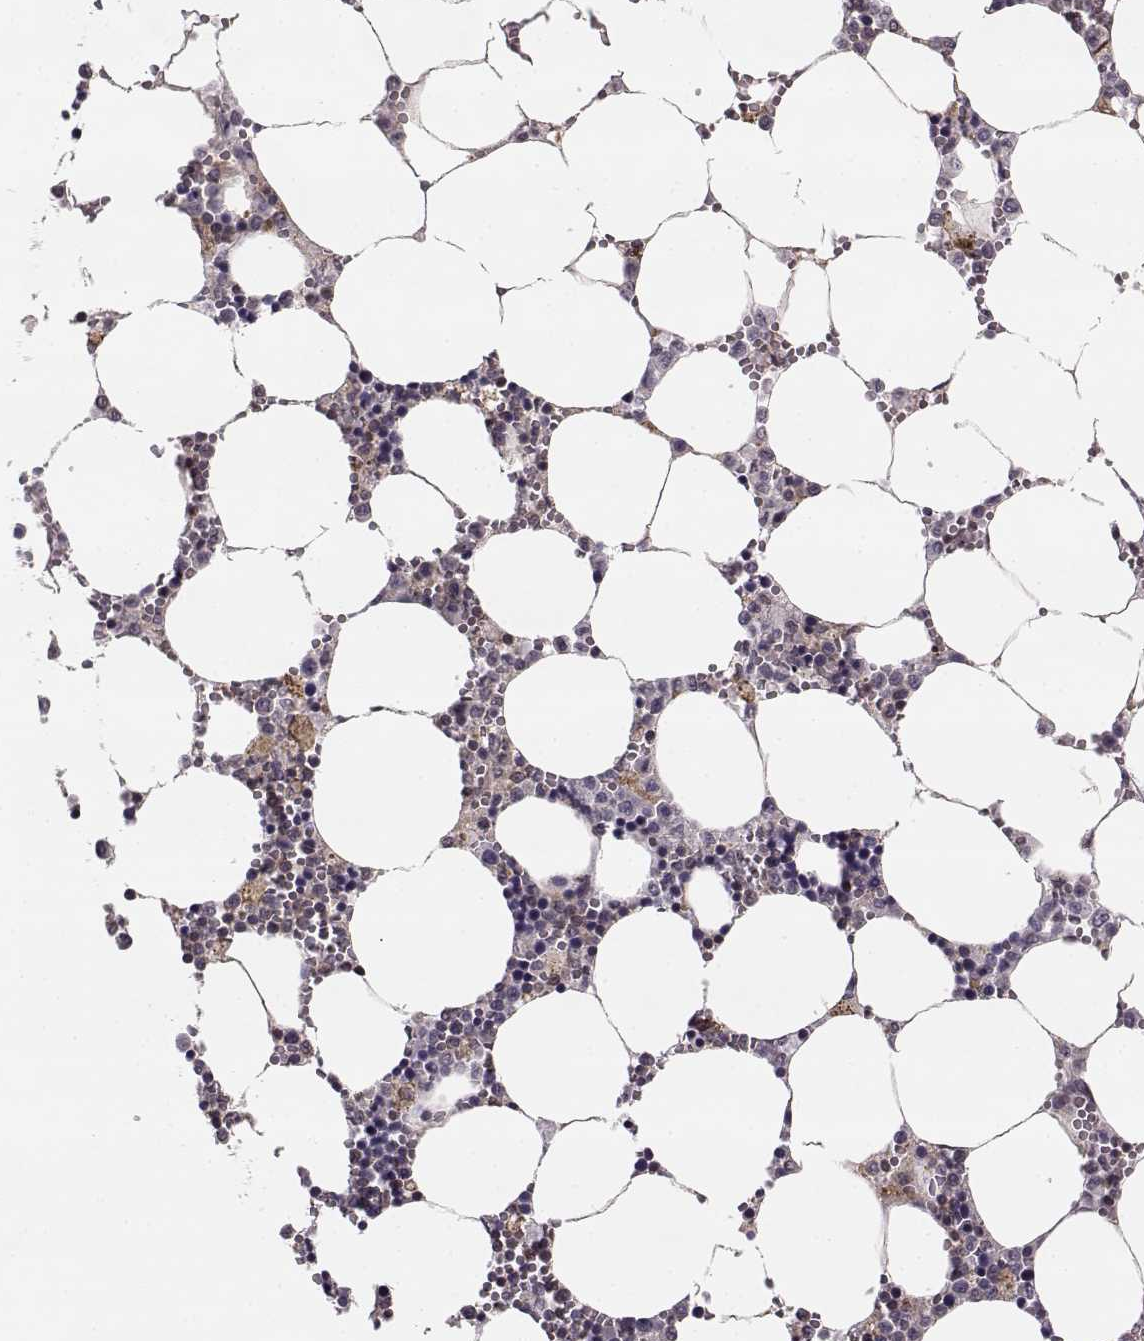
{"staining": {"intensity": "moderate", "quantity": "<25%", "location": "cytoplasmic/membranous"}, "tissue": "bone marrow", "cell_type": "Hematopoietic cells", "image_type": "normal", "snomed": [{"axis": "morphology", "description": "Normal tissue, NOS"}, {"axis": "topography", "description": "Bone marrow"}], "caption": "The micrograph demonstrates staining of normal bone marrow, revealing moderate cytoplasmic/membranous protein expression (brown color) within hematopoietic cells. (Stains: DAB (3,3'-diaminobenzidine) in brown, nuclei in blue, Microscopy: brightfield microscopy at high magnification).", "gene": "MFSD1", "patient": {"sex": "female", "age": 64}}